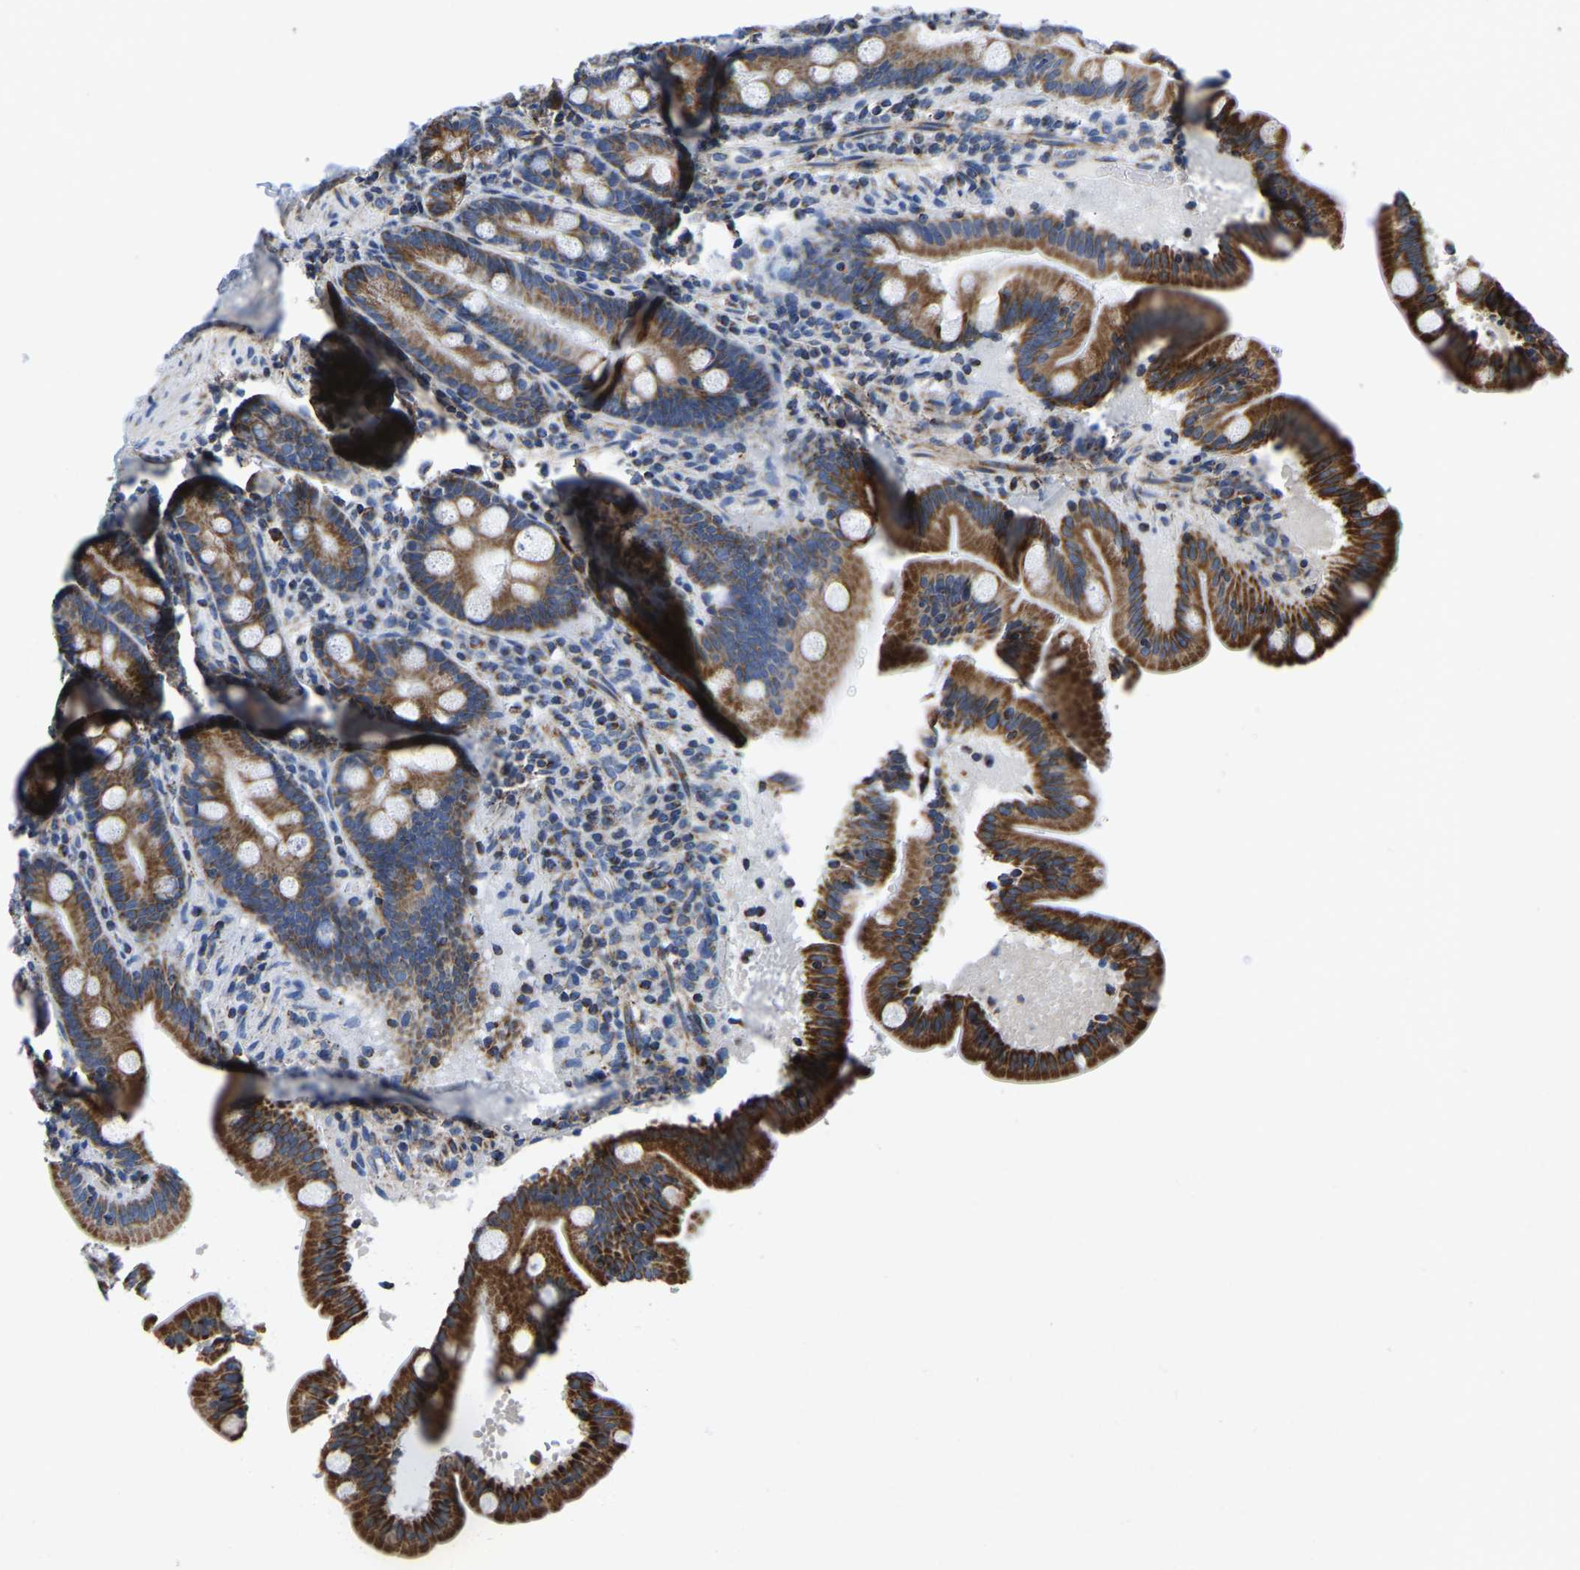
{"staining": {"intensity": "strong", "quantity": ">75%", "location": "cytoplasmic/membranous"}, "tissue": "duodenum", "cell_type": "Glandular cells", "image_type": "normal", "snomed": [{"axis": "morphology", "description": "Normal tissue, NOS"}, {"axis": "topography", "description": "Duodenum"}], "caption": "This photomicrograph shows immunohistochemistry staining of unremarkable duodenum, with high strong cytoplasmic/membranous positivity in about >75% of glandular cells.", "gene": "SFXN1", "patient": {"sex": "male", "age": 54}}